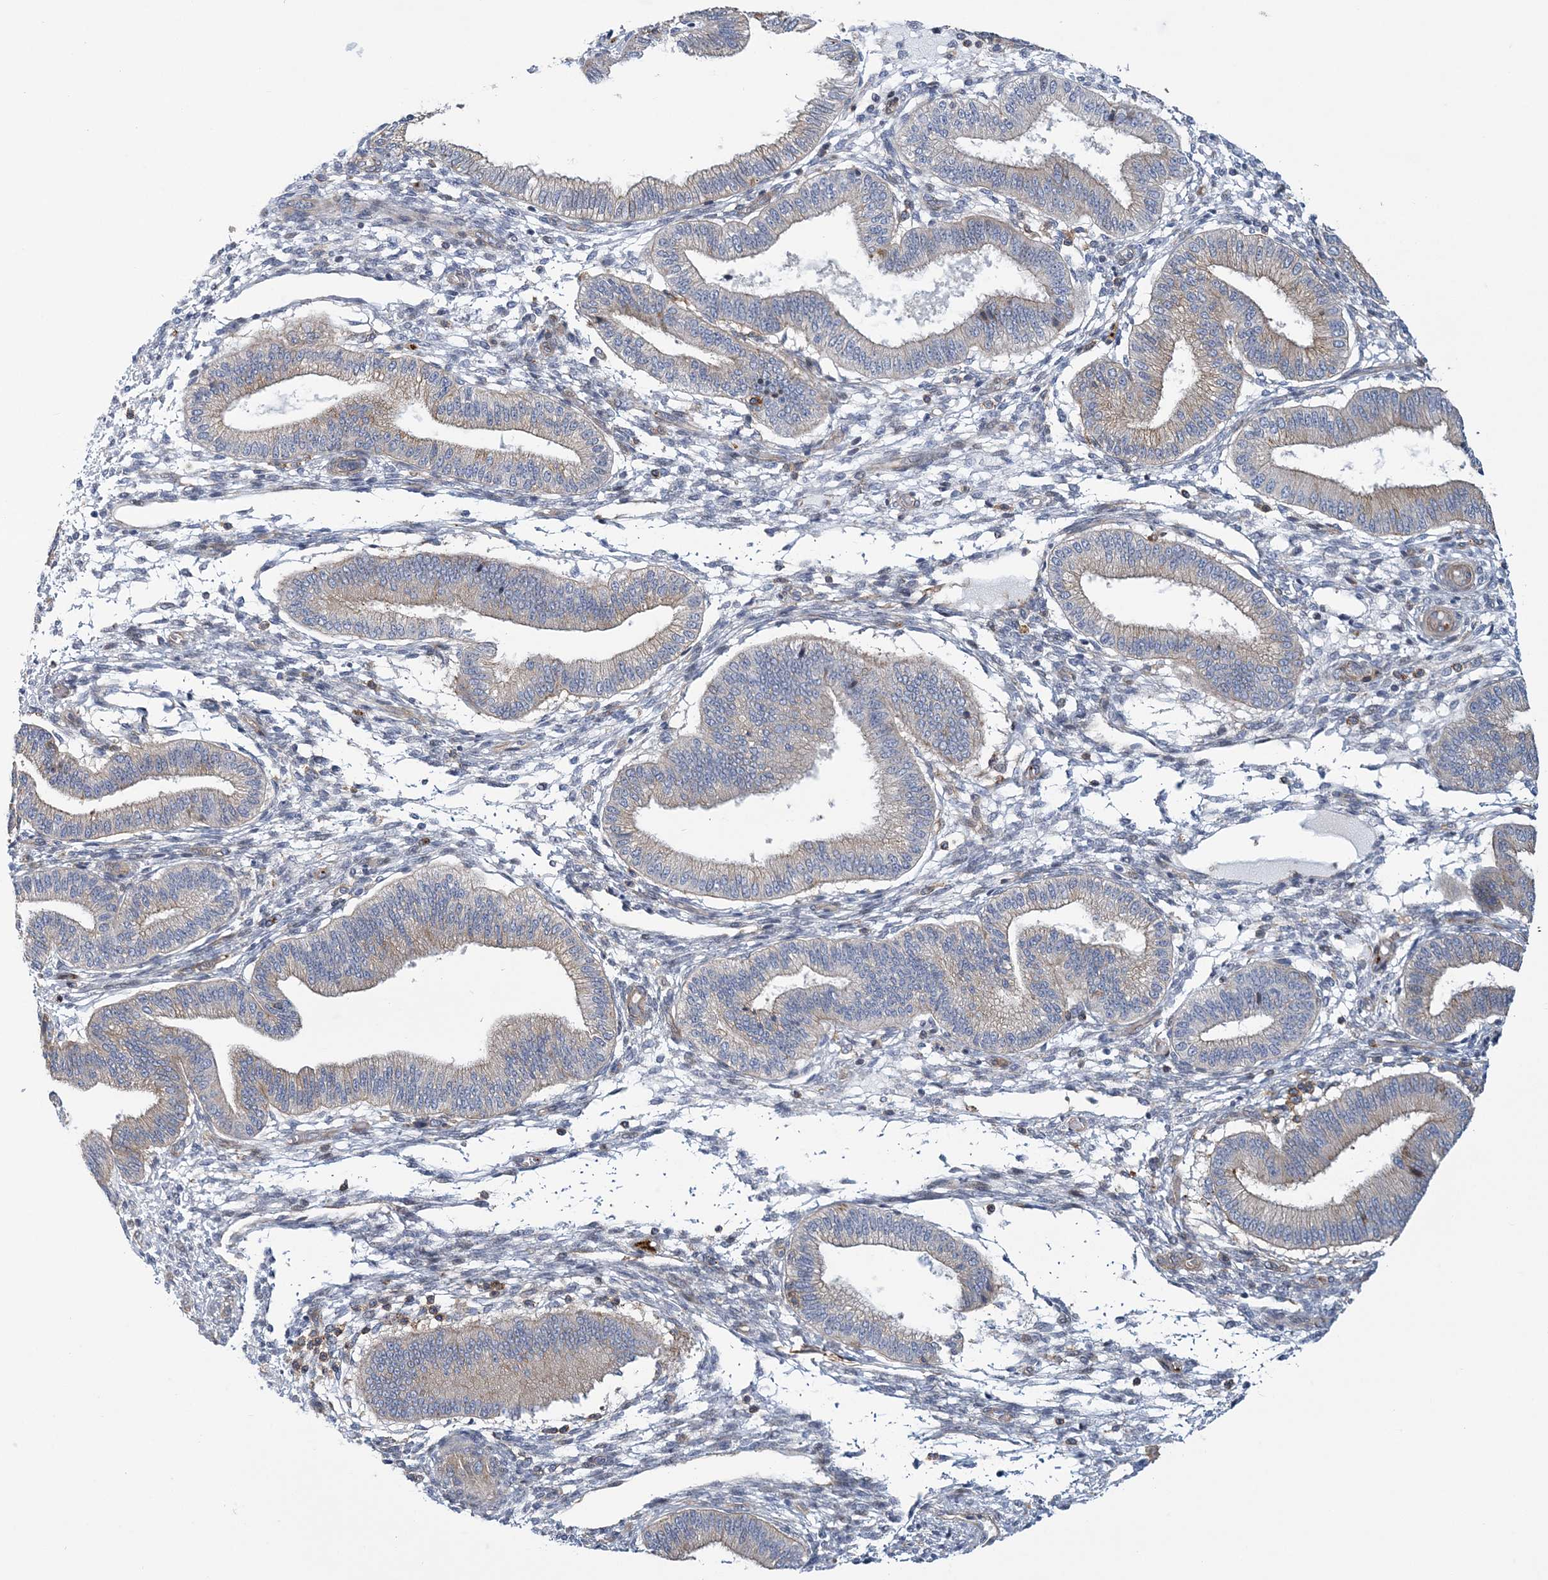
{"staining": {"intensity": "negative", "quantity": "none", "location": "none"}, "tissue": "endometrium", "cell_type": "Cells in endometrial stroma", "image_type": "normal", "snomed": [{"axis": "morphology", "description": "Normal tissue, NOS"}, {"axis": "topography", "description": "Endometrium"}], "caption": "A micrograph of endometrium stained for a protein reveals no brown staining in cells in endometrial stroma. (Immunohistochemistry, brightfield microscopy, high magnification).", "gene": "ARAP2", "patient": {"sex": "female", "age": 39}}